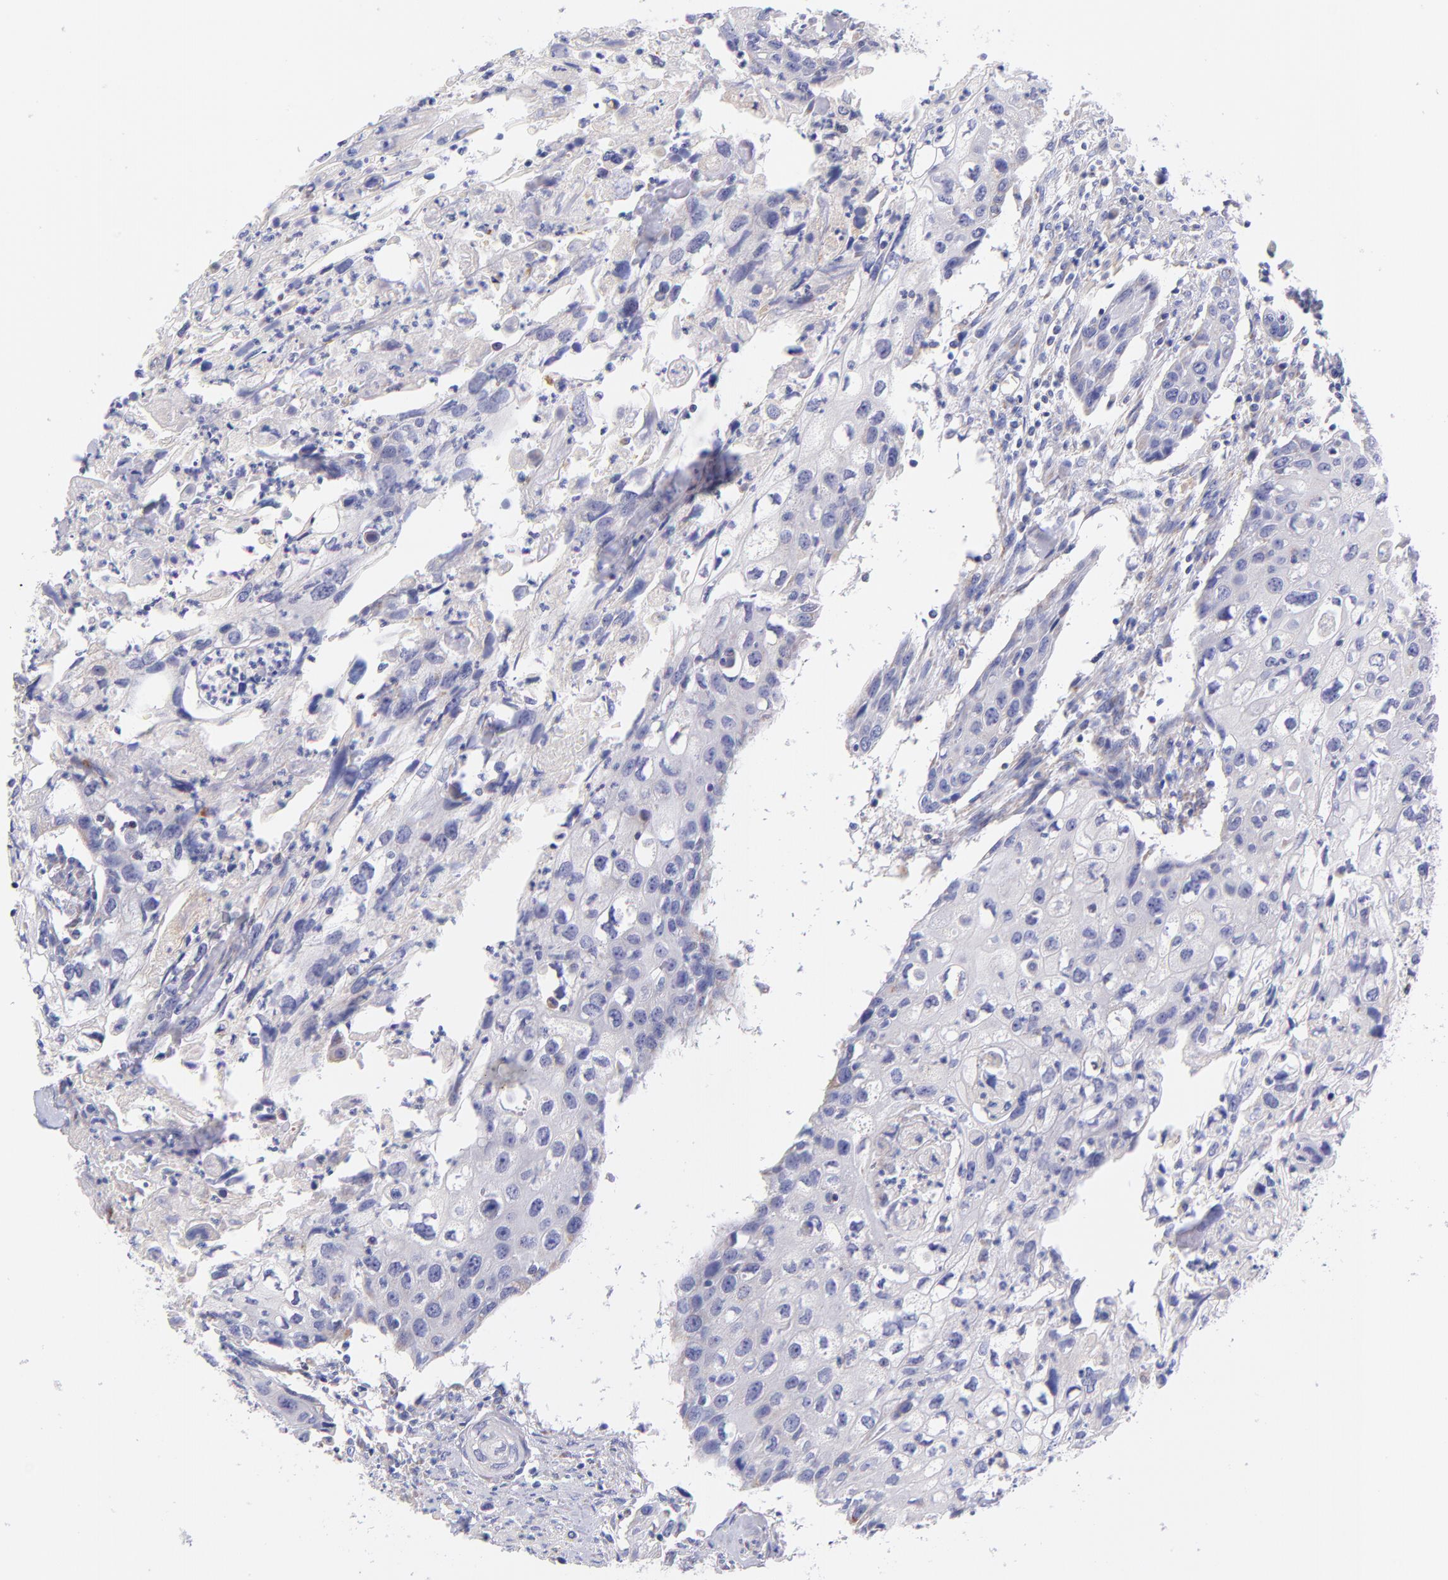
{"staining": {"intensity": "weak", "quantity": "<25%", "location": "cytoplasmic/membranous"}, "tissue": "urothelial cancer", "cell_type": "Tumor cells", "image_type": "cancer", "snomed": [{"axis": "morphology", "description": "Urothelial carcinoma, High grade"}, {"axis": "topography", "description": "Urinary bladder"}], "caption": "This is an immunohistochemistry micrograph of human urothelial cancer. There is no staining in tumor cells.", "gene": "NDUFB7", "patient": {"sex": "male", "age": 54}}